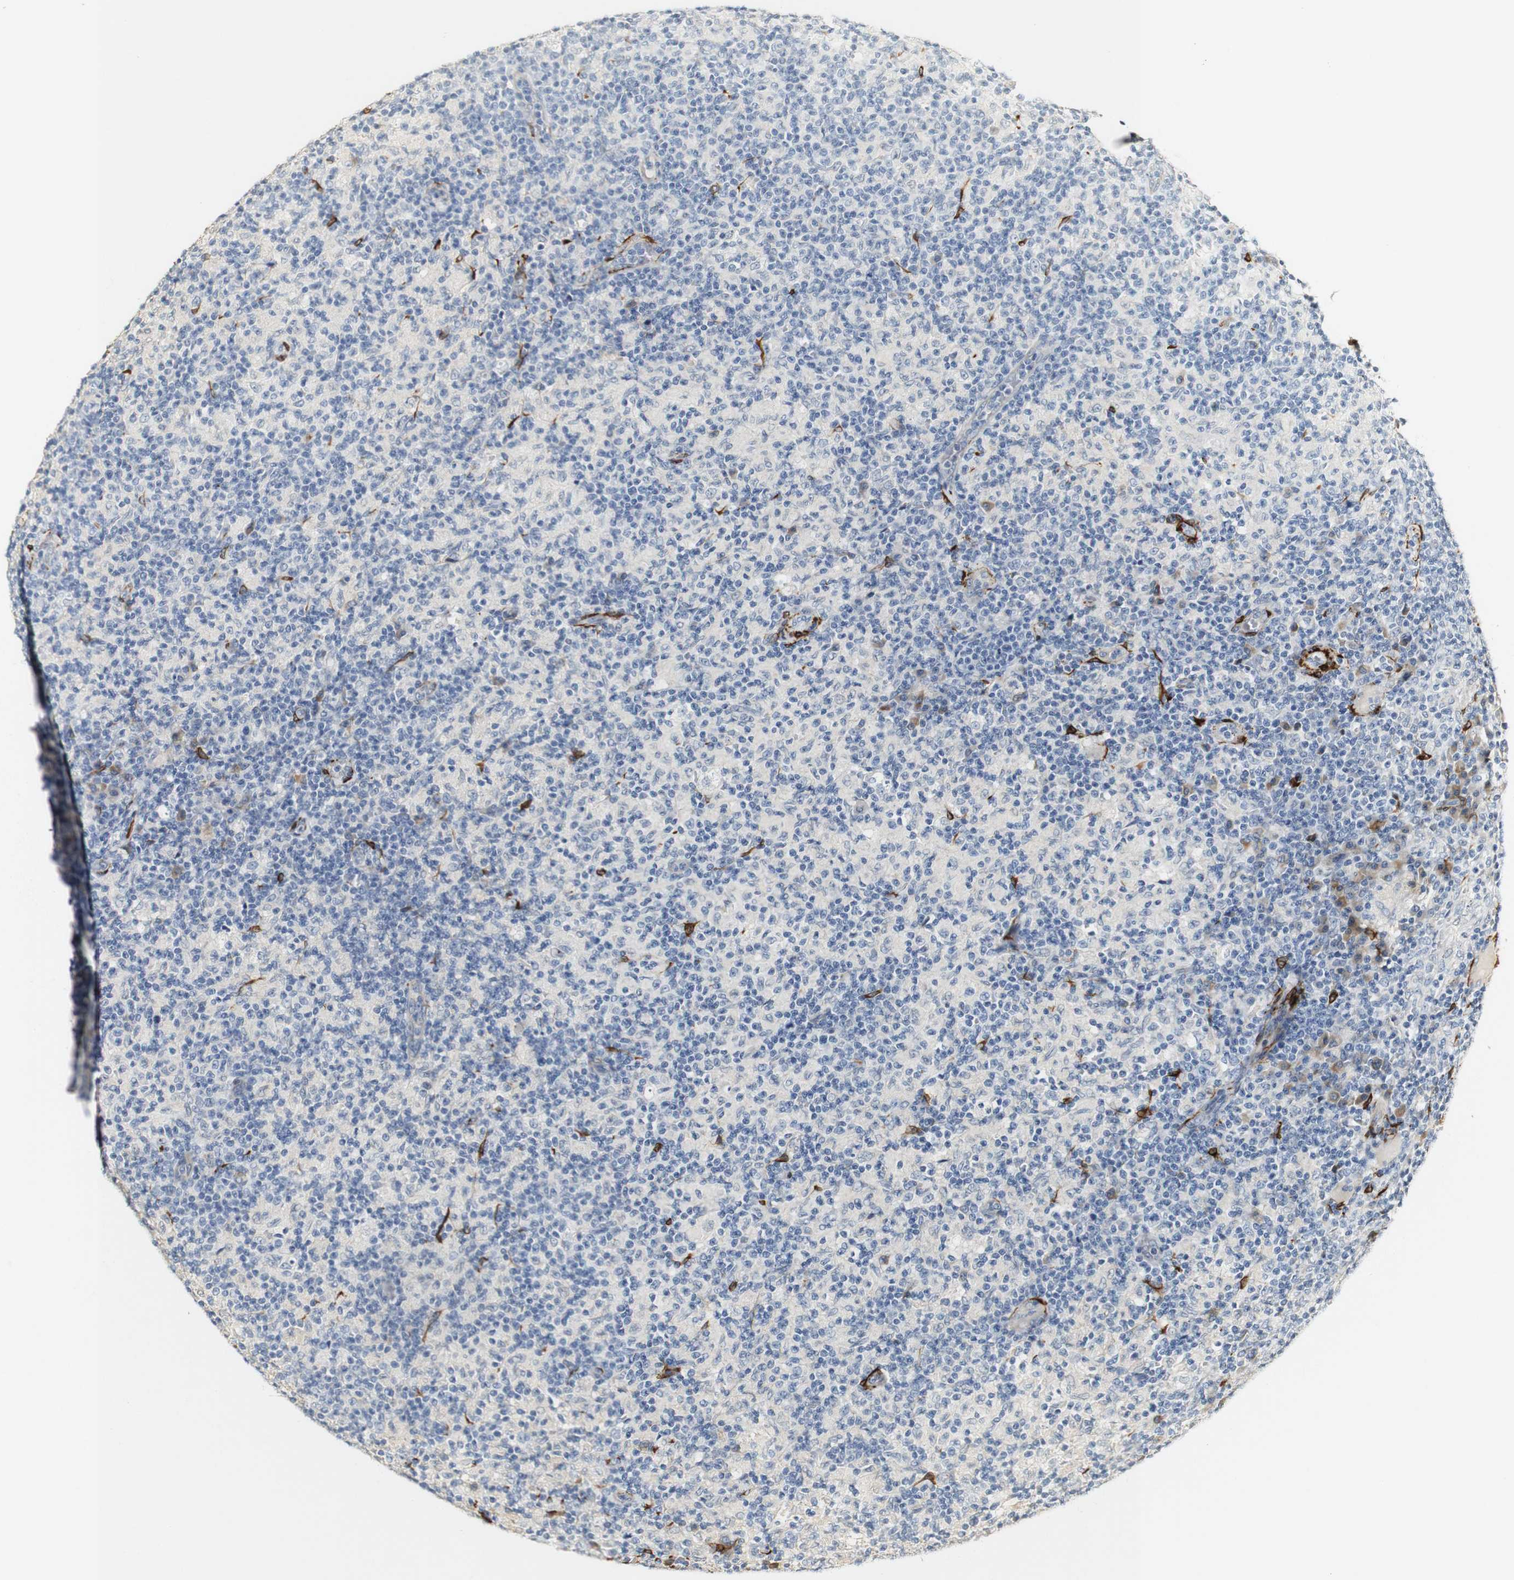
{"staining": {"intensity": "negative", "quantity": "none", "location": "none"}, "tissue": "lymph node", "cell_type": "Germinal center cells", "image_type": "normal", "snomed": [{"axis": "morphology", "description": "Normal tissue, NOS"}, {"axis": "morphology", "description": "Inflammation, NOS"}, {"axis": "topography", "description": "Lymph node"}], "caption": "Protein analysis of unremarkable lymph node exhibits no significant expression in germinal center cells.", "gene": "FMO3", "patient": {"sex": "male", "age": 55}}